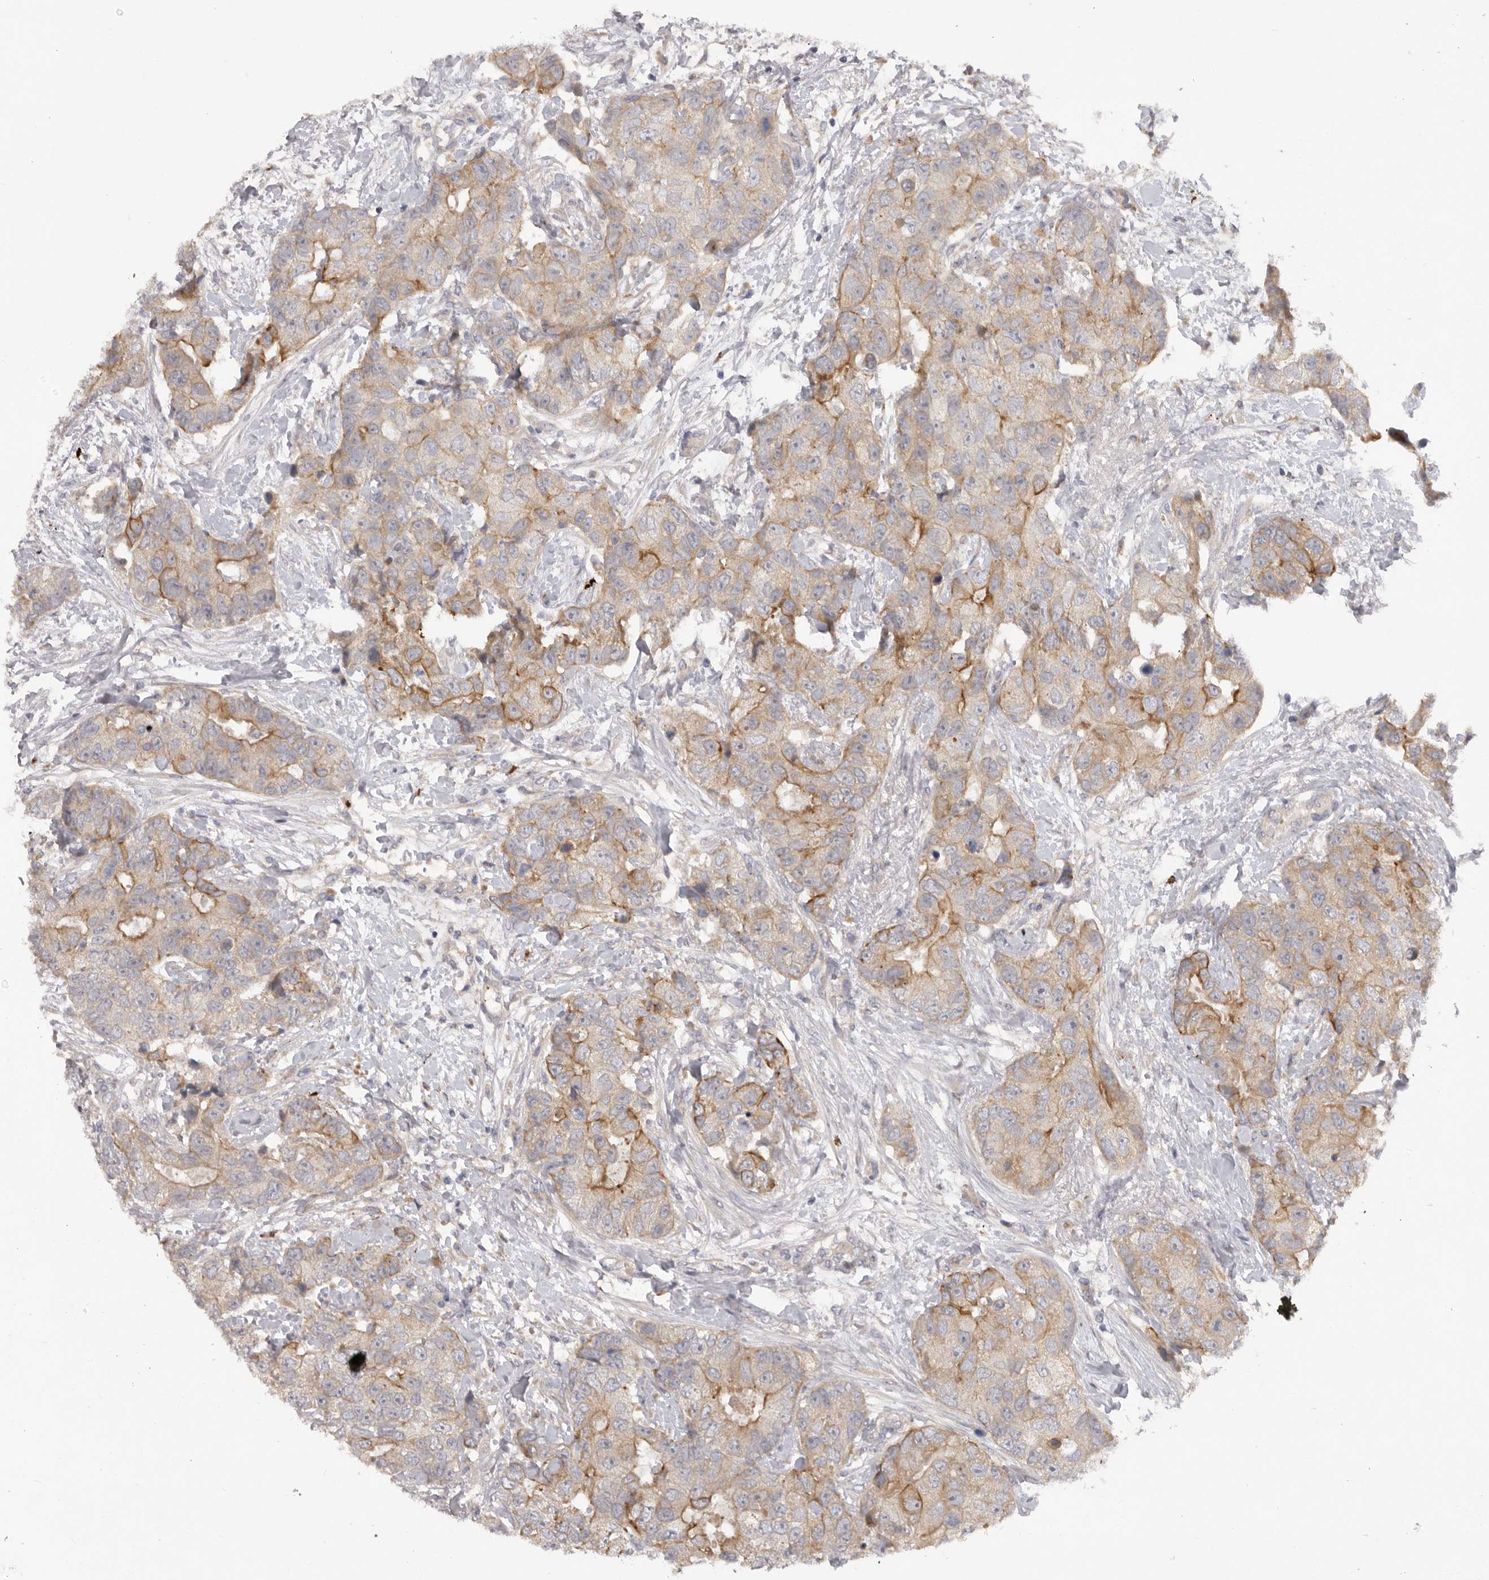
{"staining": {"intensity": "weak", "quantity": "<25%", "location": "cytoplasmic/membranous"}, "tissue": "breast cancer", "cell_type": "Tumor cells", "image_type": "cancer", "snomed": [{"axis": "morphology", "description": "Duct carcinoma"}, {"axis": "topography", "description": "Breast"}], "caption": "Immunohistochemistry of human breast cancer (infiltrating ductal carcinoma) displays no expression in tumor cells. (DAB immunohistochemistry, high magnification).", "gene": "DHDDS", "patient": {"sex": "female", "age": 62}}